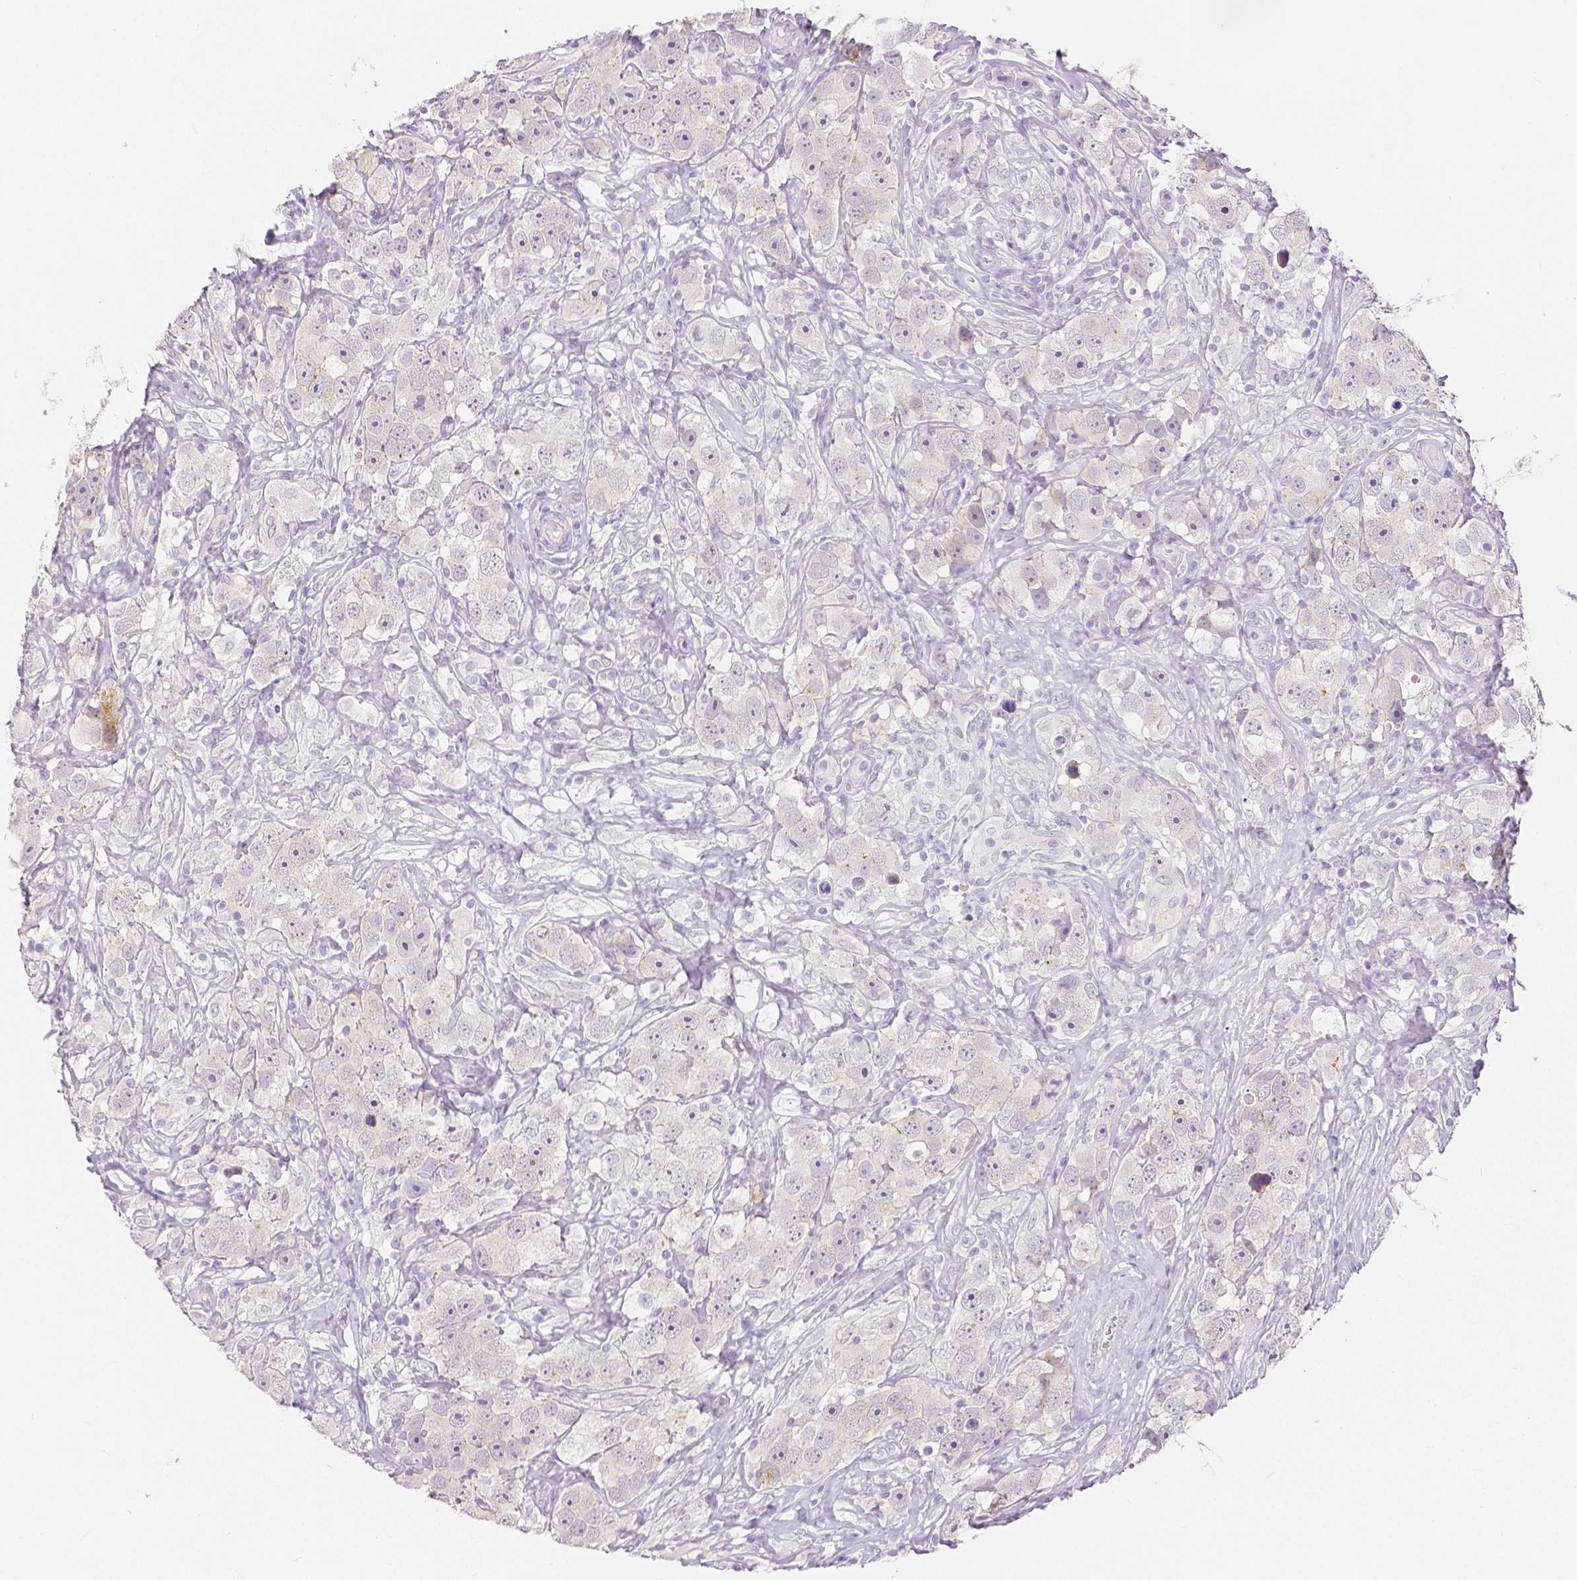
{"staining": {"intensity": "negative", "quantity": "none", "location": "none"}, "tissue": "testis cancer", "cell_type": "Tumor cells", "image_type": "cancer", "snomed": [{"axis": "morphology", "description": "Seminoma, NOS"}, {"axis": "topography", "description": "Testis"}], "caption": "Seminoma (testis) was stained to show a protein in brown. There is no significant expression in tumor cells.", "gene": "OCLN", "patient": {"sex": "male", "age": 49}}